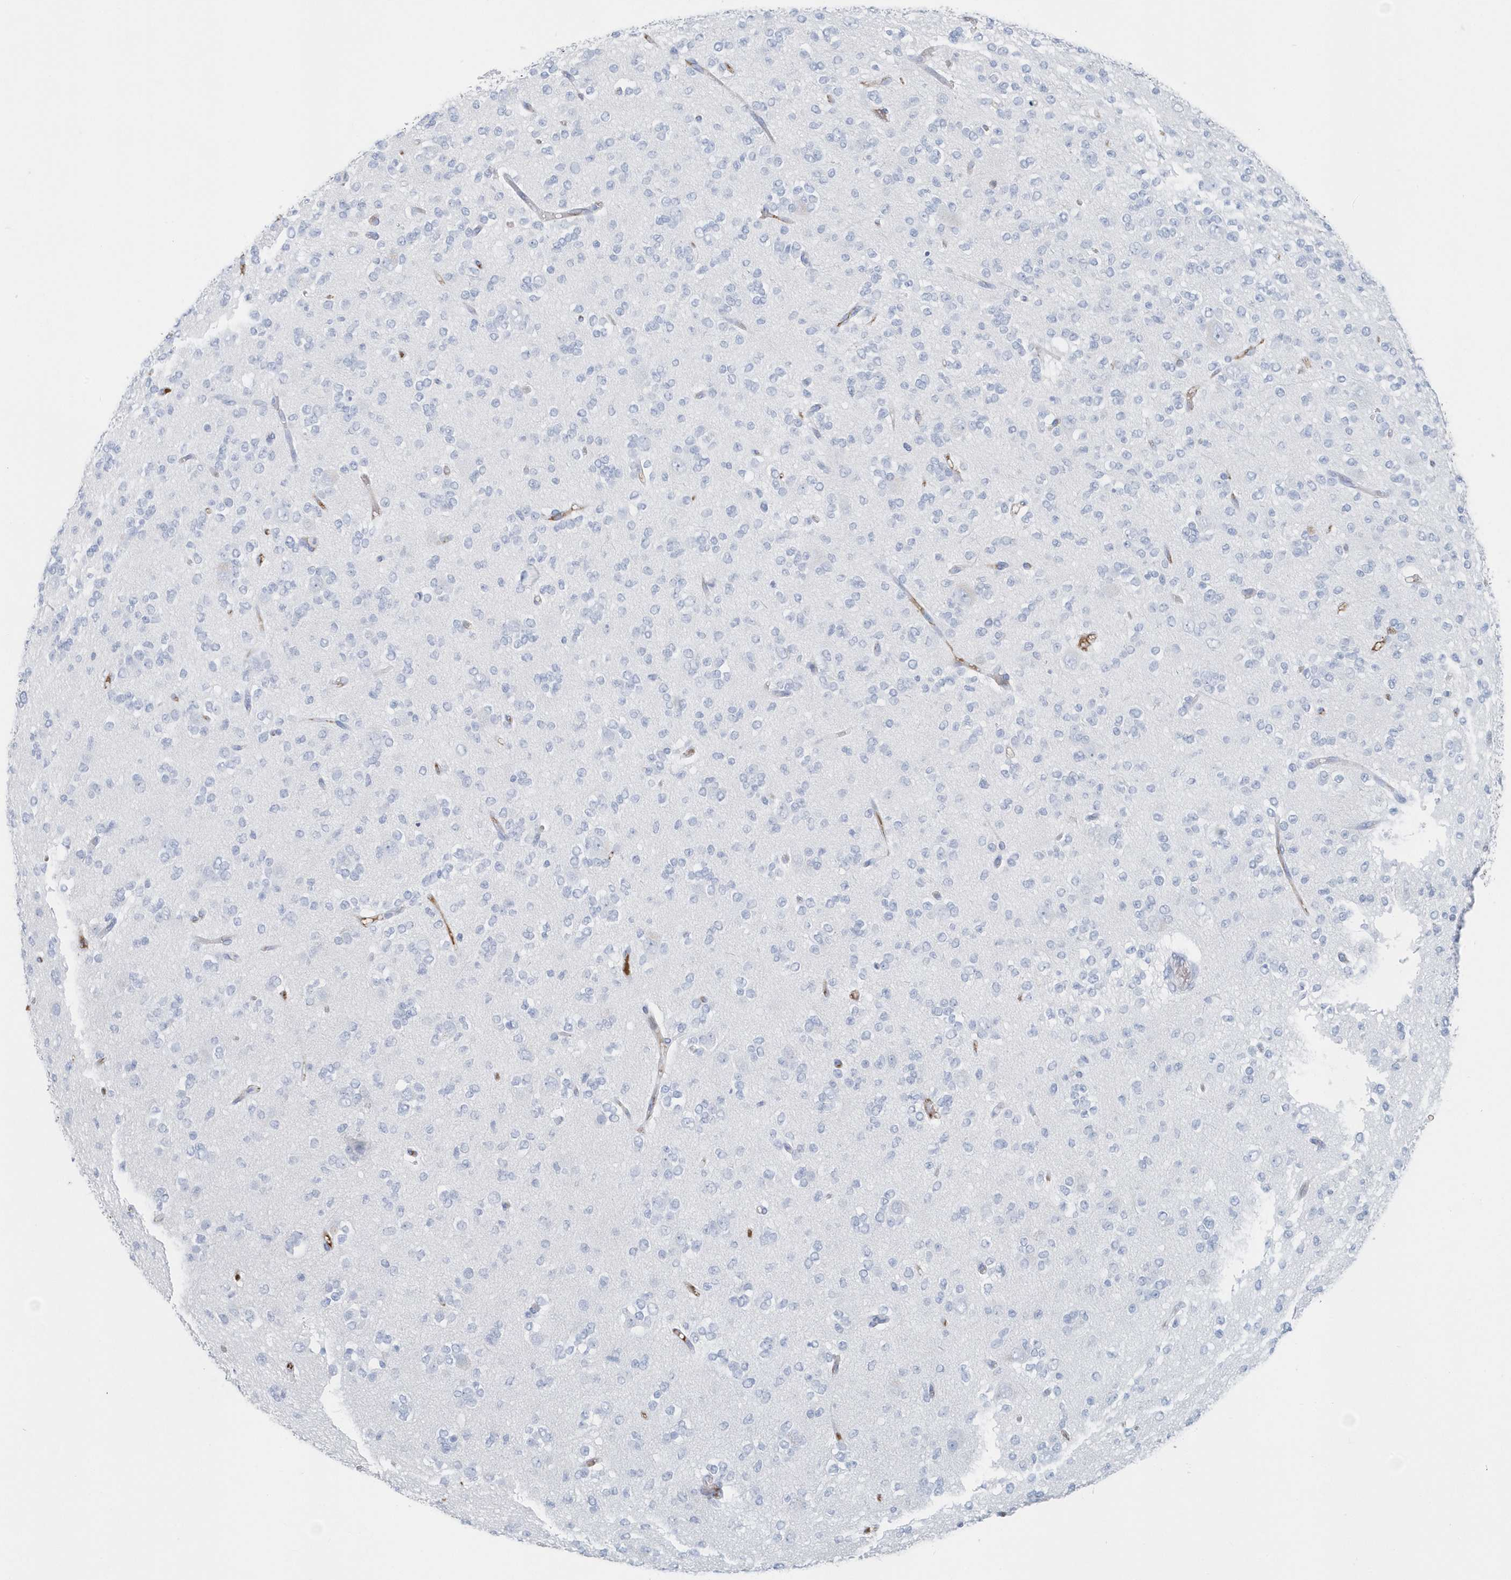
{"staining": {"intensity": "negative", "quantity": "none", "location": "none"}, "tissue": "glioma", "cell_type": "Tumor cells", "image_type": "cancer", "snomed": [{"axis": "morphology", "description": "Glioma, malignant, Low grade"}, {"axis": "topography", "description": "Brain"}], "caption": "An image of human malignant low-grade glioma is negative for staining in tumor cells.", "gene": "JCHAIN", "patient": {"sex": "male", "age": 38}}